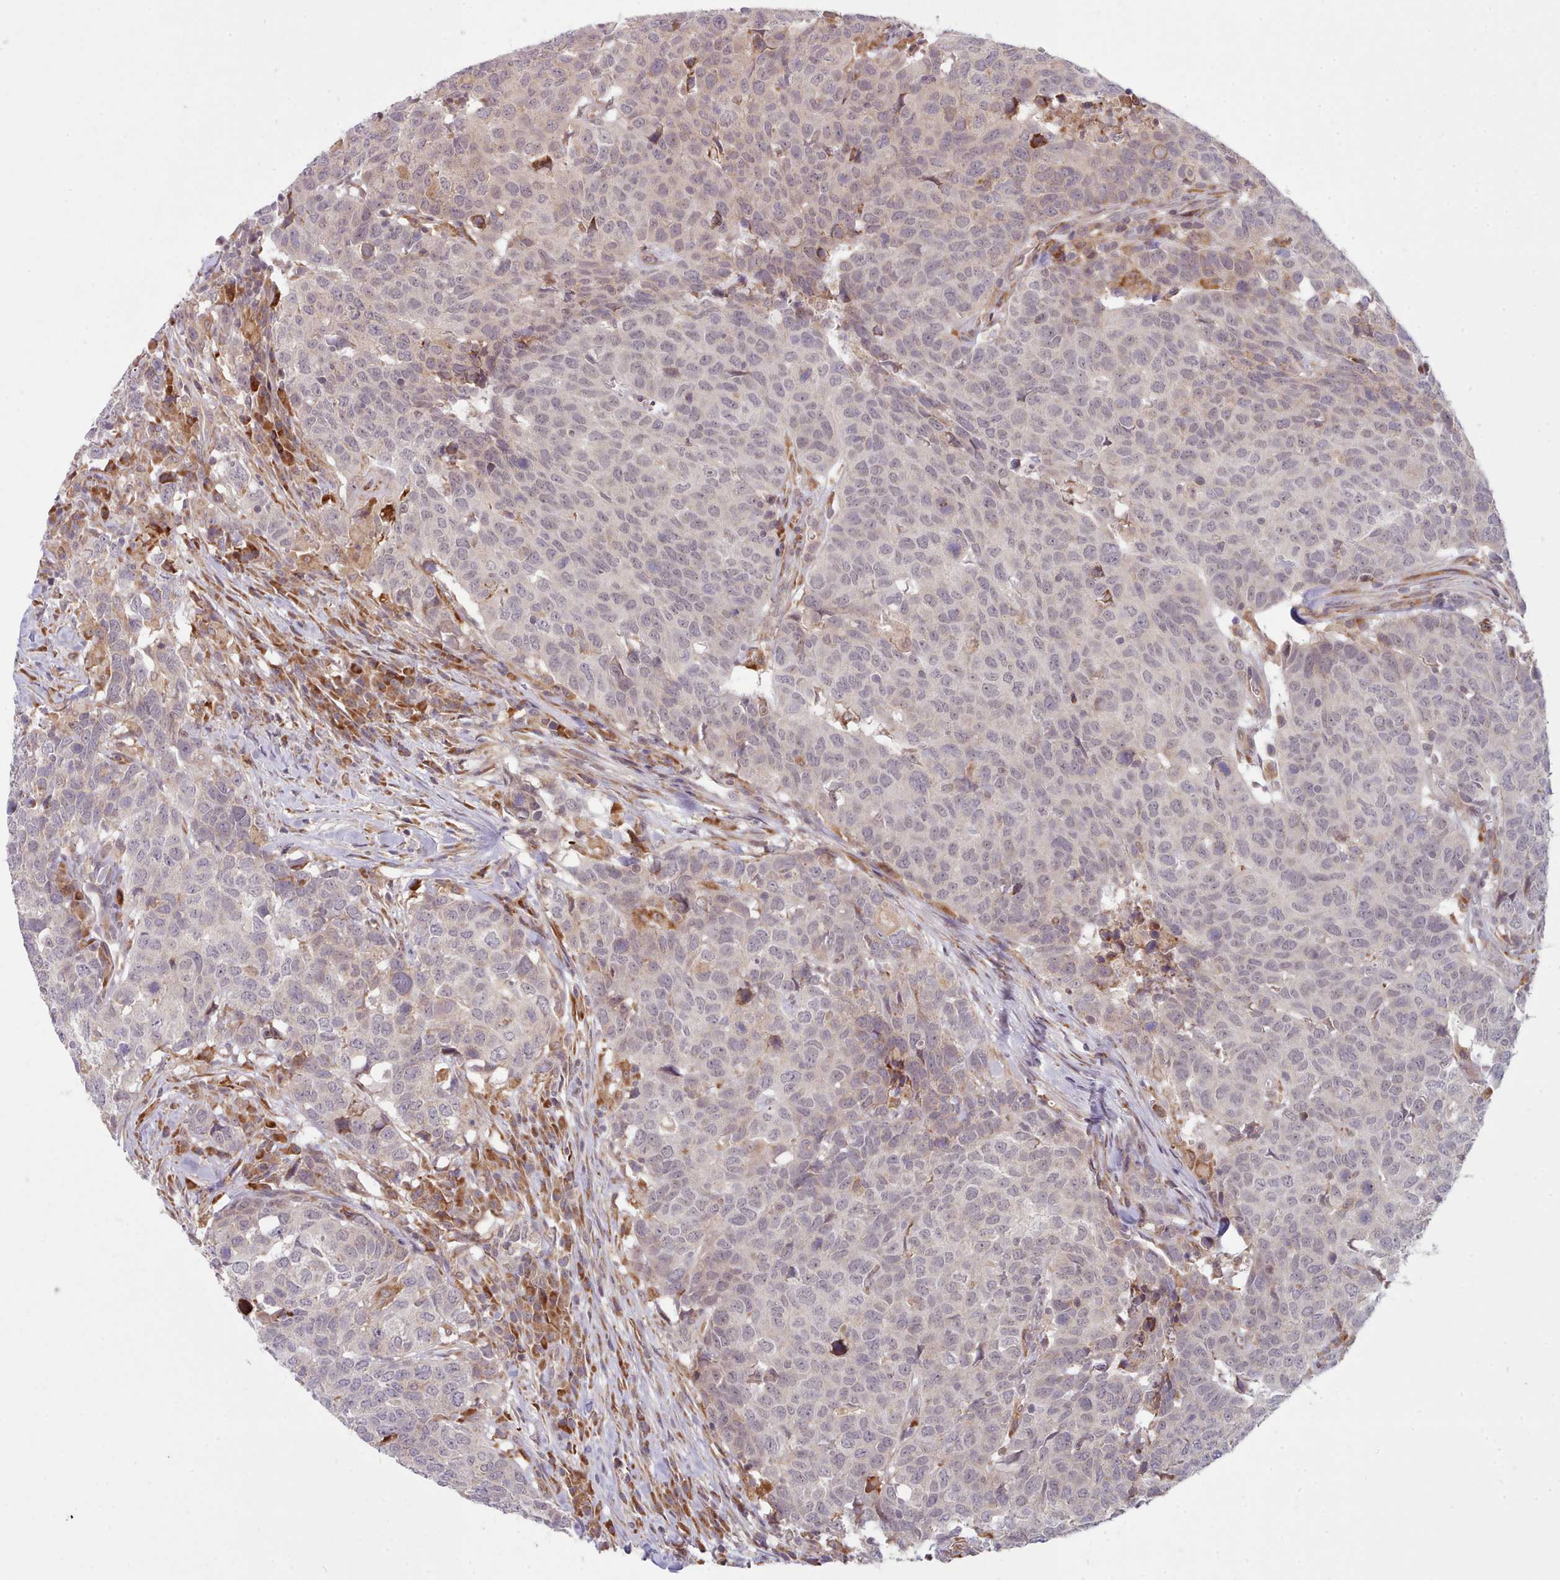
{"staining": {"intensity": "weak", "quantity": "25%-75%", "location": "cytoplasmic/membranous"}, "tissue": "head and neck cancer", "cell_type": "Tumor cells", "image_type": "cancer", "snomed": [{"axis": "morphology", "description": "Normal tissue, NOS"}, {"axis": "morphology", "description": "Squamous cell carcinoma, NOS"}, {"axis": "topography", "description": "Skeletal muscle"}, {"axis": "topography", "description": "Vascular tissue"}, {"axis": "topography", "description": "Peripheral nerve tissue"}, {"axis": "topography", "description": "Head-Neck"}], "caption": "Human head and neck cancer (squamous cell carcinoma) stained with a protein marker demonstrates weak staining in tumor cells.", "gene": "TRIM26", "patient": {"sex": "male", "age": 66}}